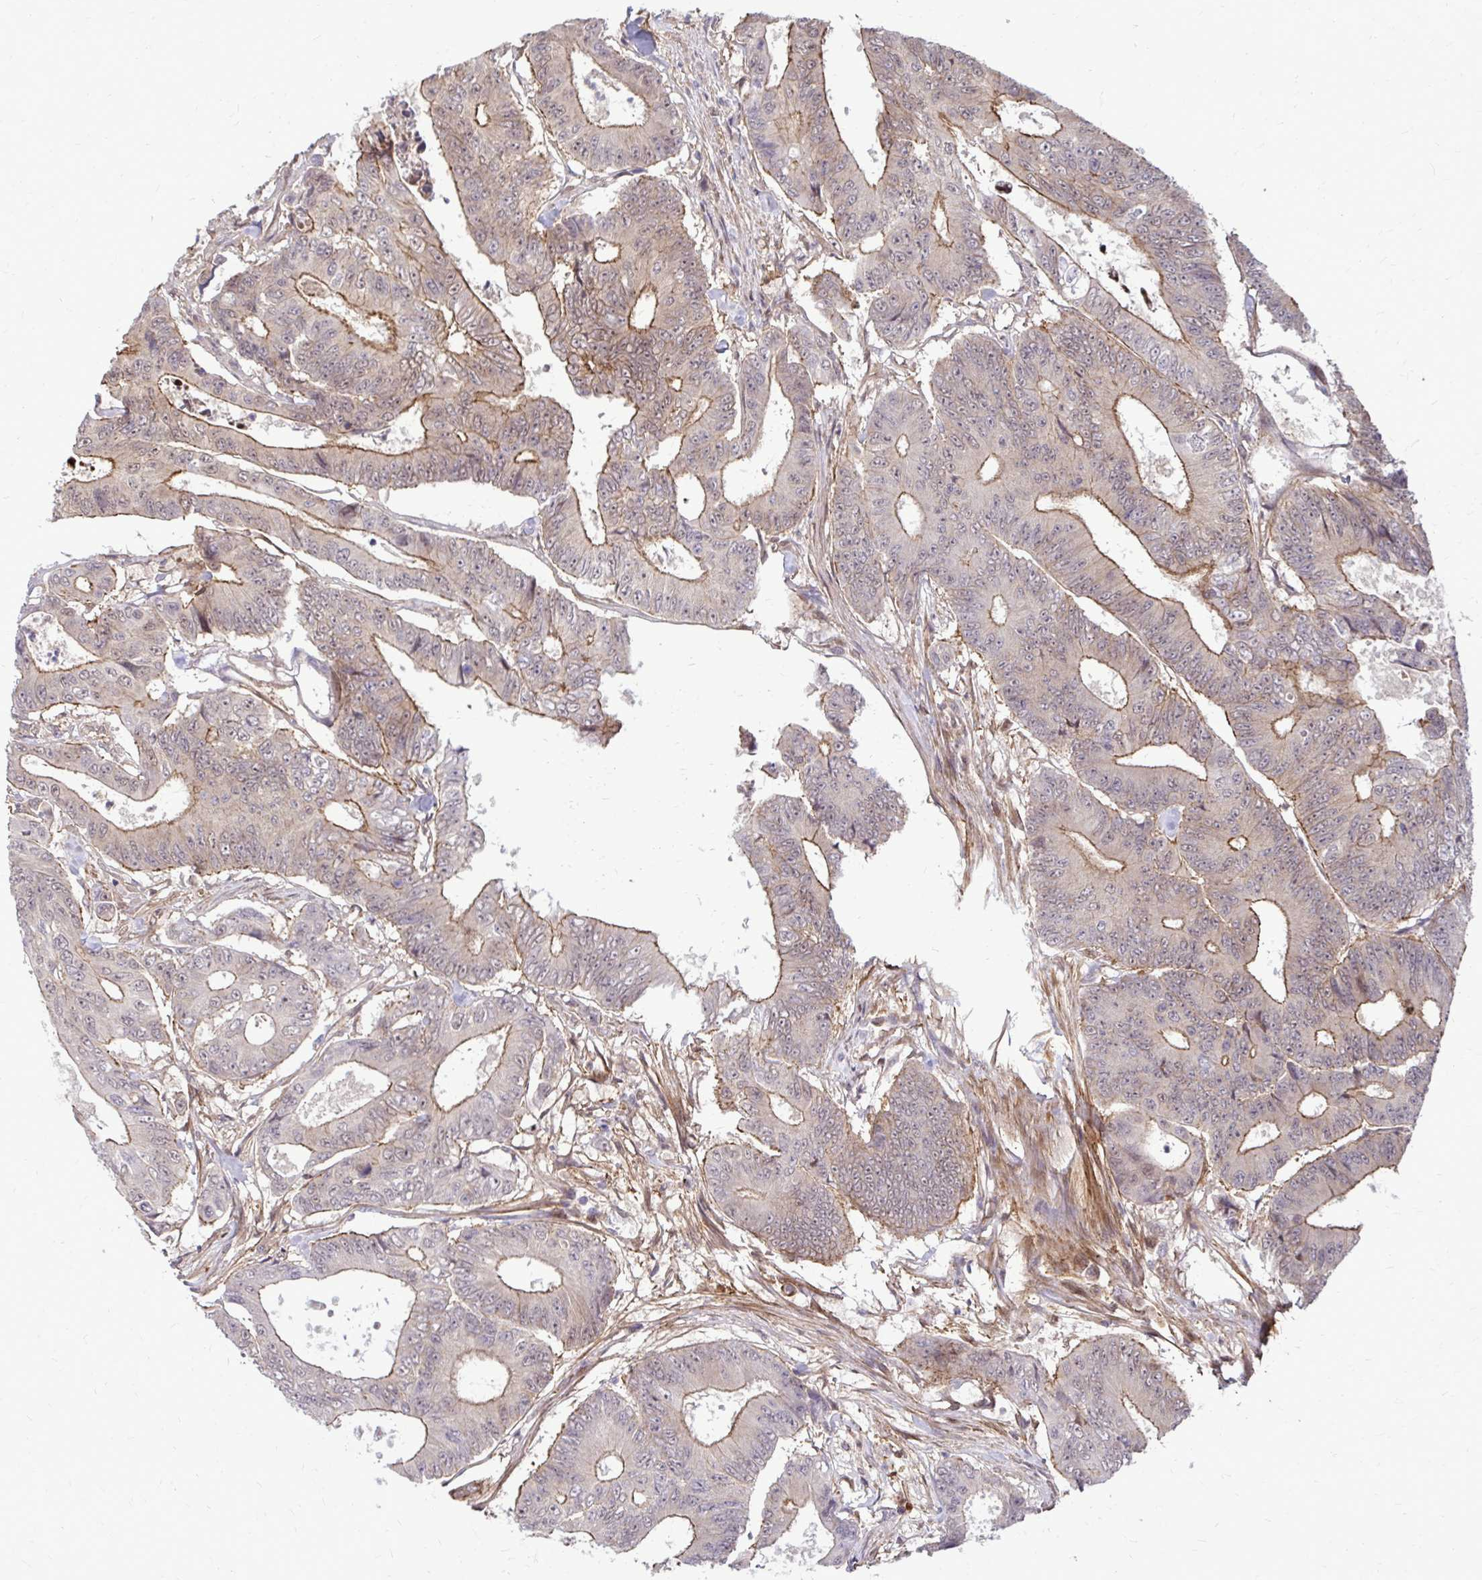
{"staining": {"intensity": "moderate", "quantity": "25%-75%", "location": "cytoplasmic/membranous"}, "tissue": "colorectal cancer", "cell_type": "Tumor cells", "image_type": "cancer", "snomed": [{"axis": "morphology", "description": "Adenocarcinoma, NOS"}, {"axis": "topography", "description": "Colon"}], "caption": "There is medium levels of moderate cytoplasmic/membranous positivity in tumor cells of adenocarcinoma (colorectal), as demonstrated by immunohistochemical staining (brown color).", "gene": "TRIP6", "patient": {"sex": "female", "age": 48}}